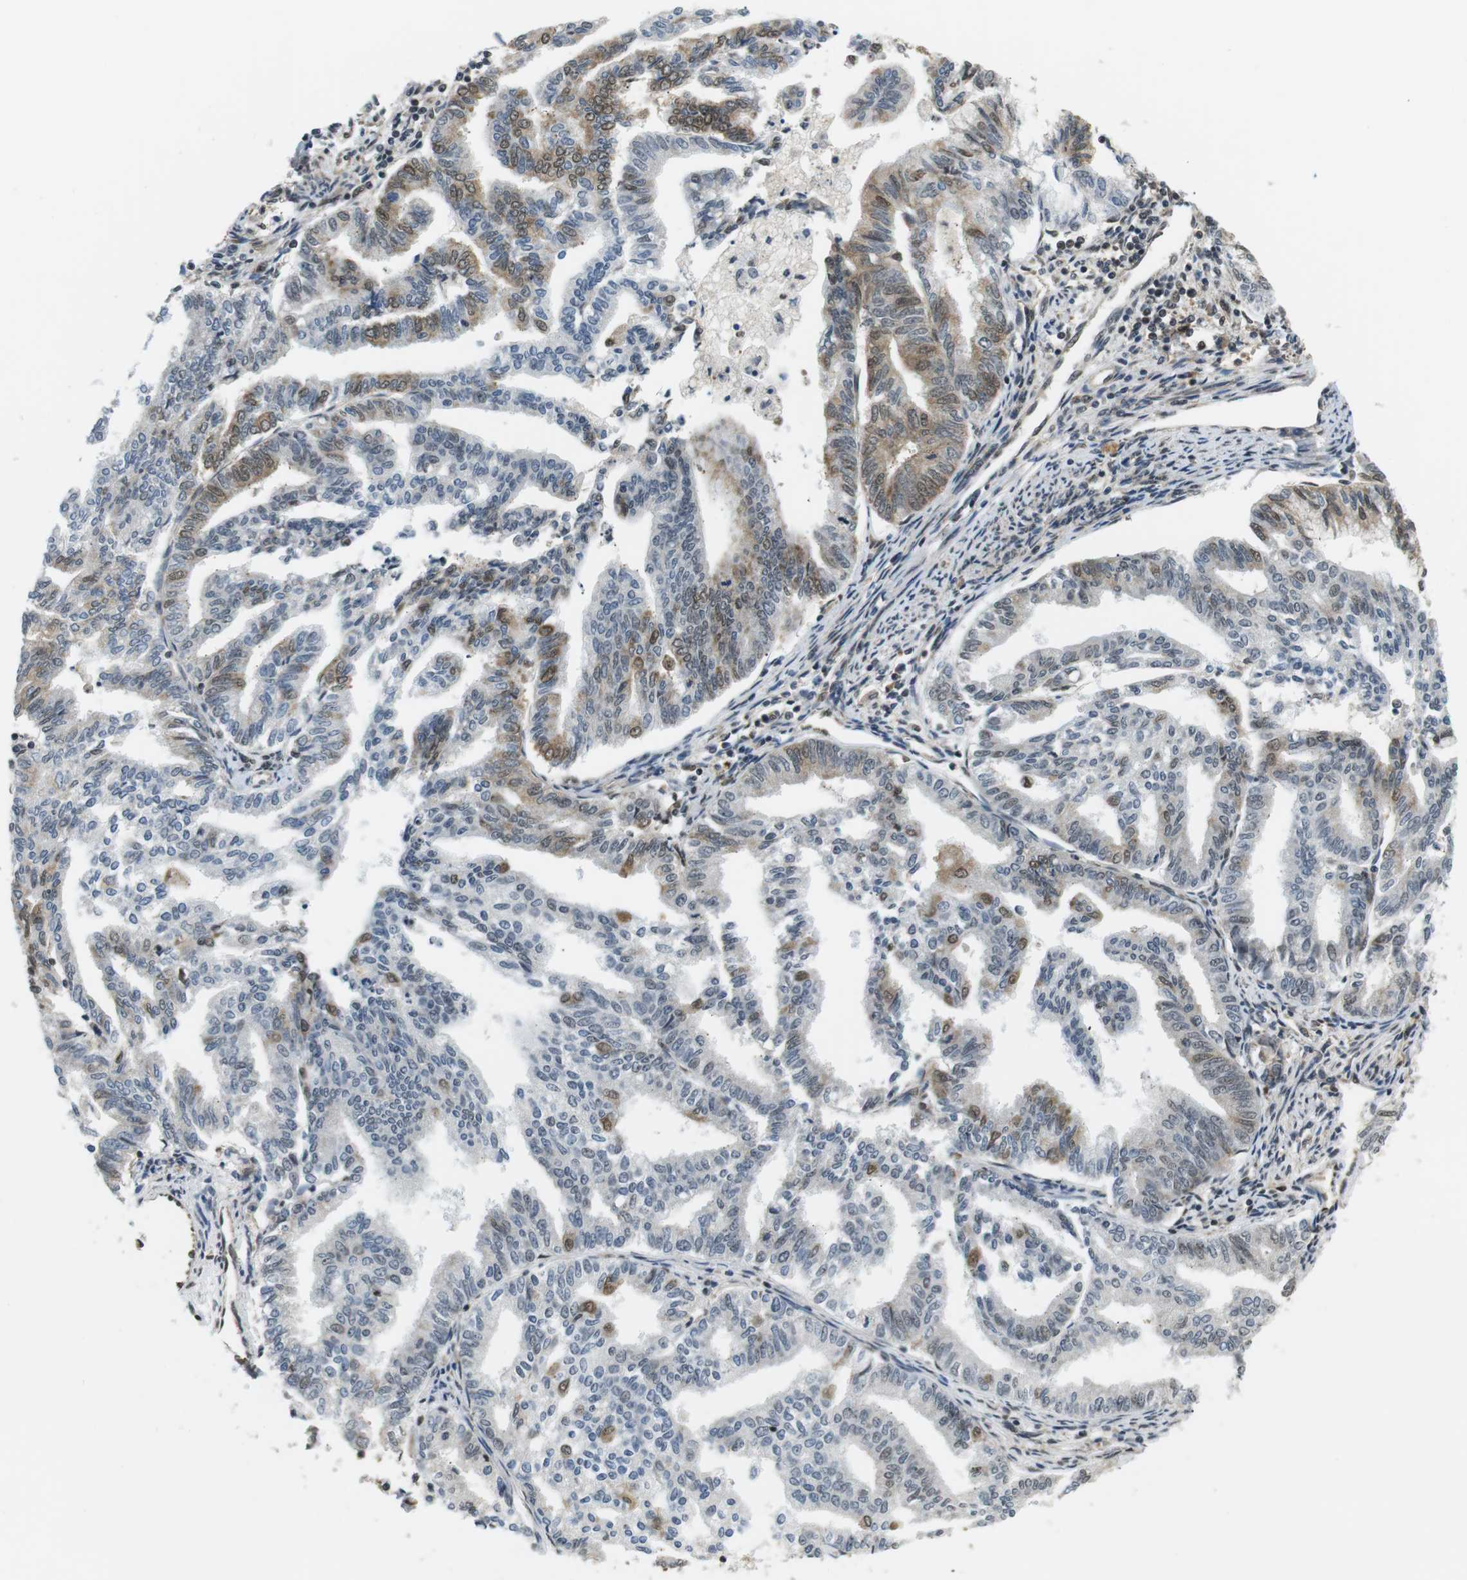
{"staining": {"intensity": "moderate", "quantity": "<25%", "location": "cytoplasmic/membranous,nuclear"}, "tissue": "endometrial cancer", "cell_type": "Tumor cells", "image_type": "cancer", "snomed": [{"axis": "morphology", "description": "Adenocarcinoma, NOS"}, {"axis": "topography", "description": "Endometrium"}], "caption": "Tumor cells reveal moderate cytoplasmic/membranous and nuclear positivity in approximately <25% of cells in adenocarcinoma (endometrial).", "gene": "CSNK2B", "patient": {"sex": "female", "age": 79}}